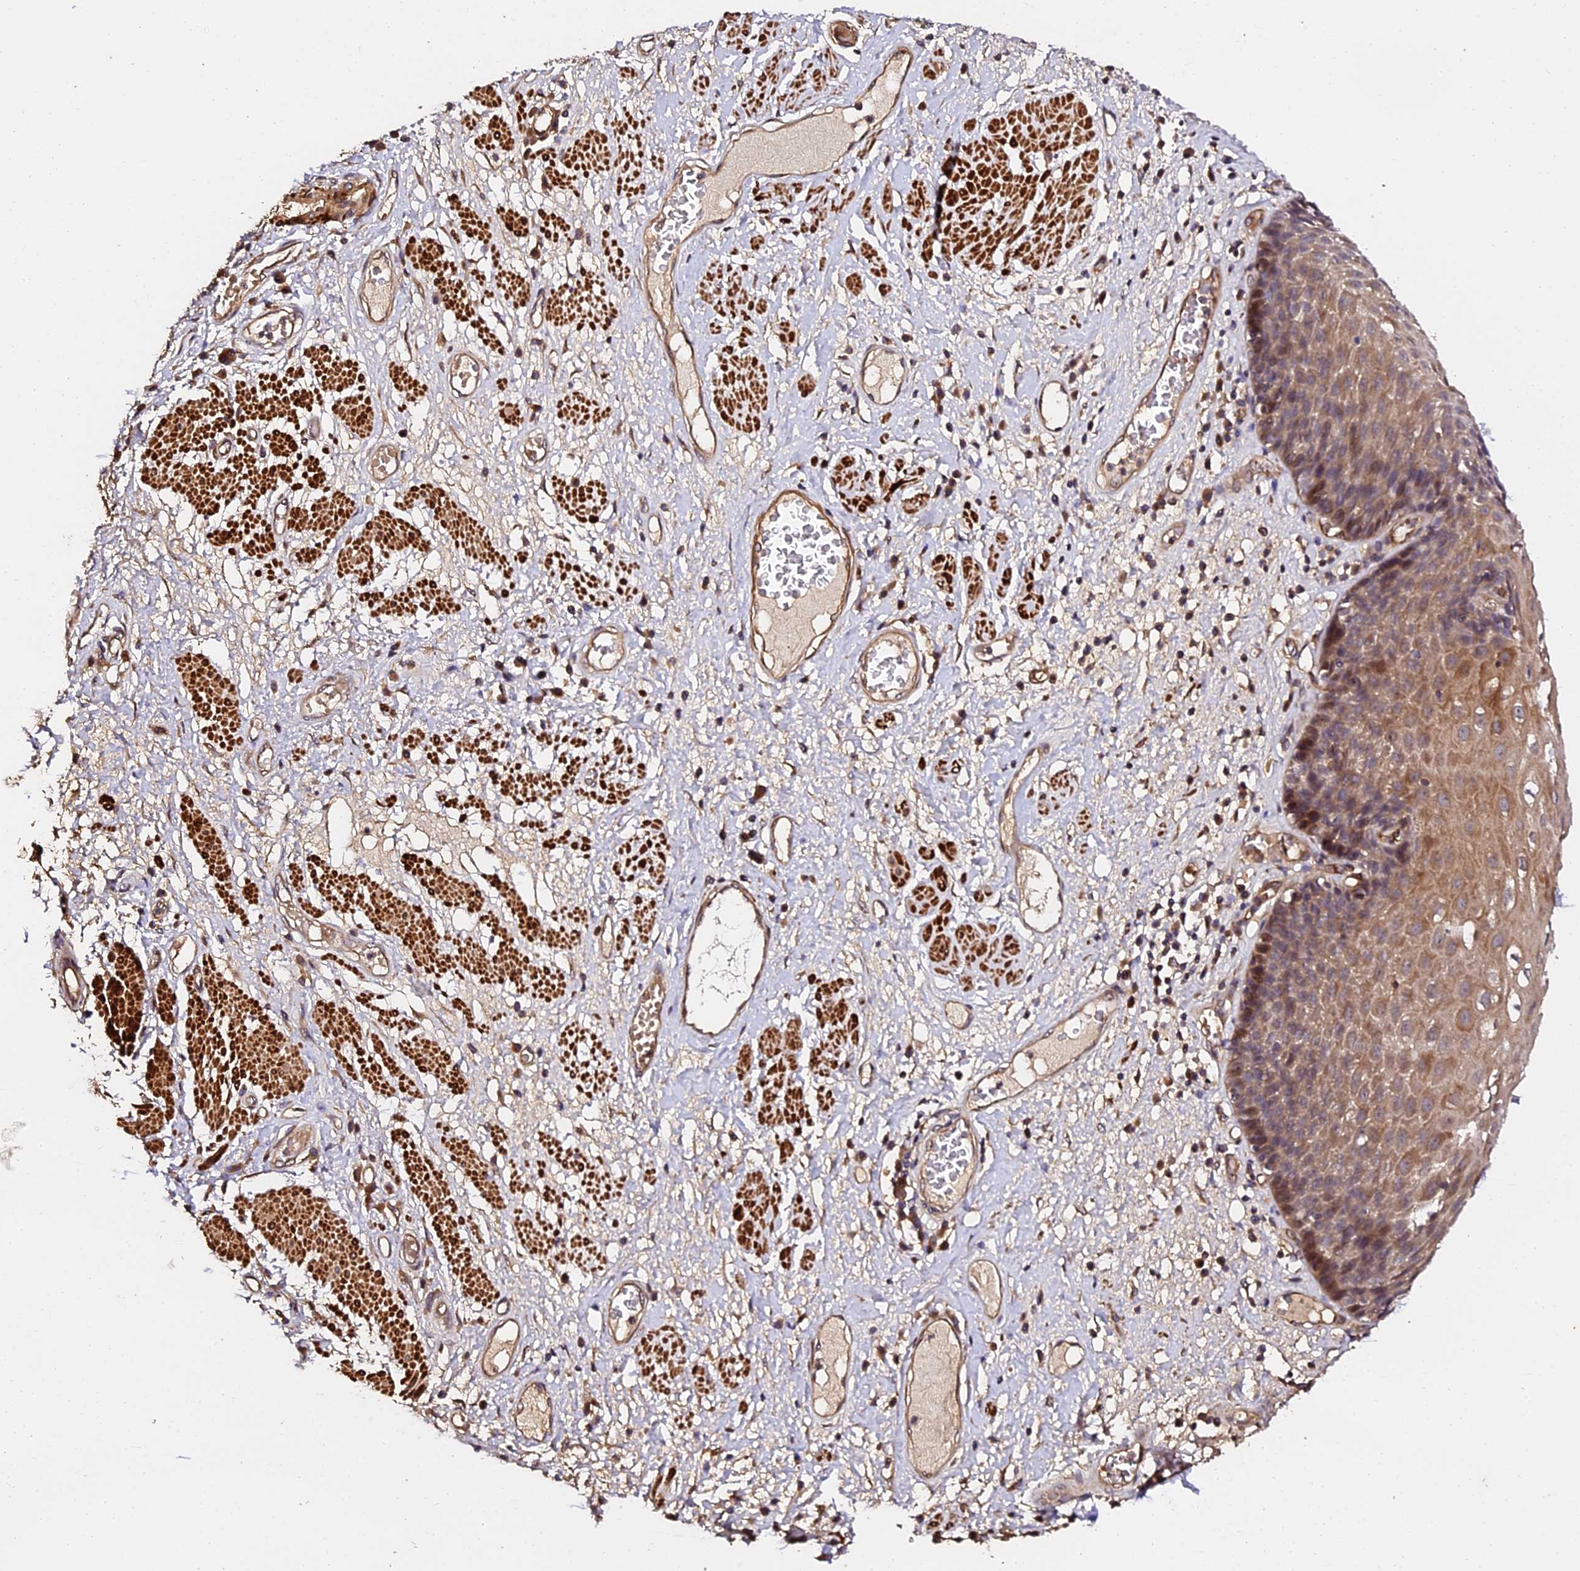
{"staining": {"intensity": "moderate", "quantity": ">75%", "location": "cytoplasmic/membranous"}, "tissue": "esophagus", "cell_type": "Squamous epithelial cells", "image_type": "normal", "snomed": [{"axis": "morphology", "description": "Normal tissue, NOS"}, {"axis": "morphology", "description": "Adenocarcinoma, NOS"}, {"axis": "topography", "description": "Esophagus"}], "caption": "An image of human esophagus stained for a protein displays moderate cytoplasmic/membranous brown staining in squamous epithelial cells.", "gene": "TDO2", "patient": {"sex": "male", "age": 62}}